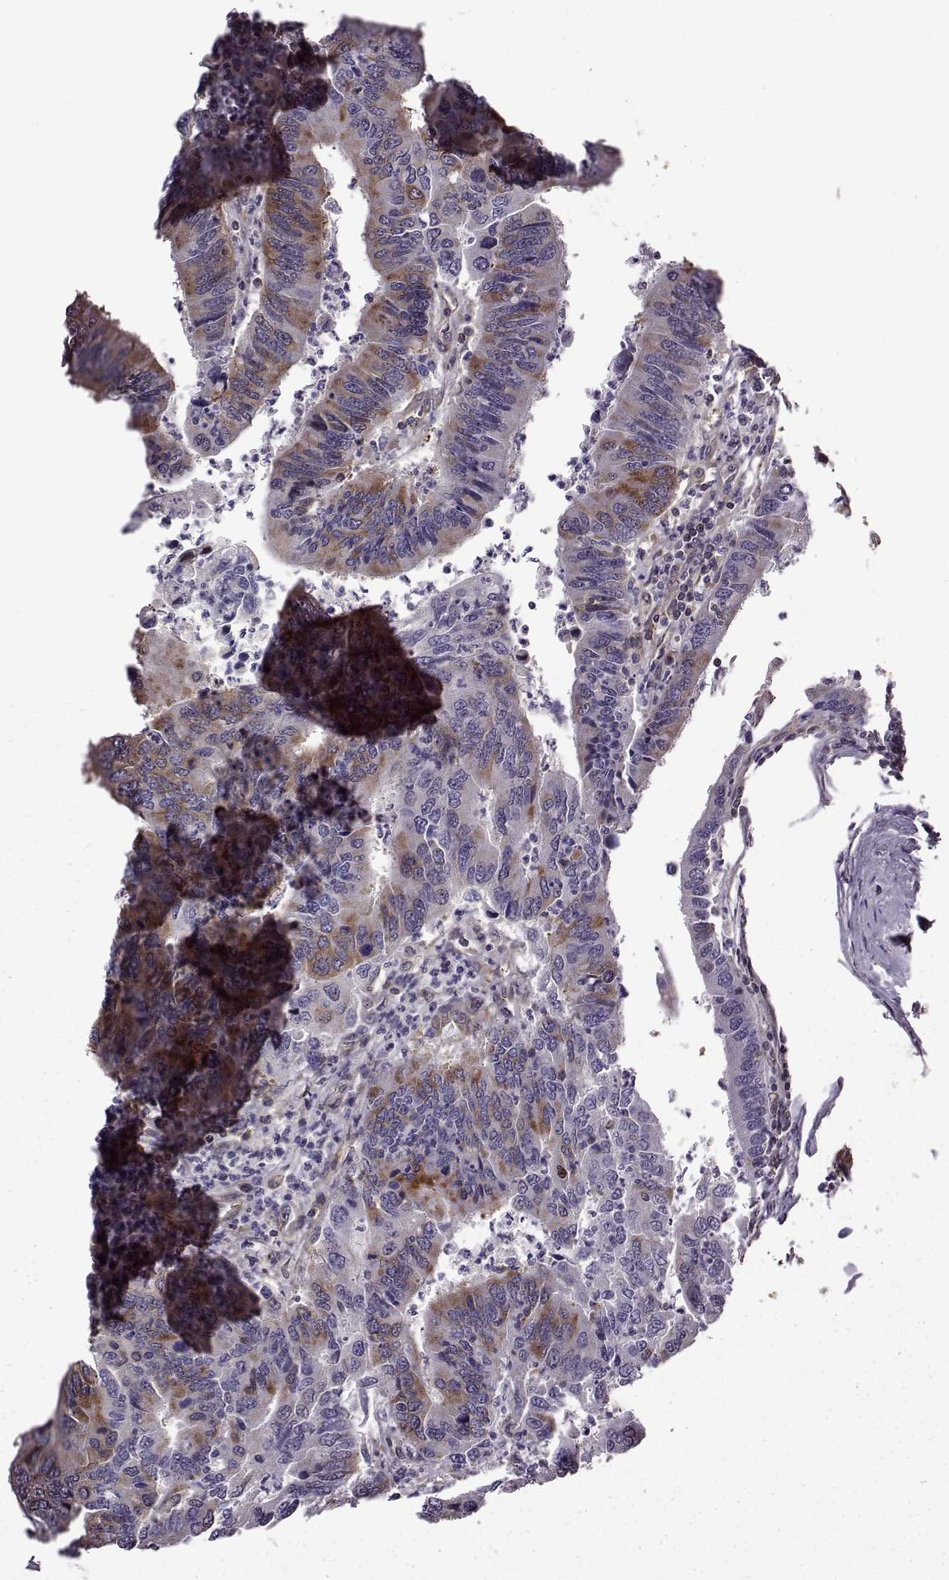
{"staining": {"intensity": "strong", "quantity": "25%-75%", "location": "cytoplasmic/membranous"}, "tissue": "colorectal cancer", "cell_type": "Tumor cells", "image_type": "cancer", "snomed": [{"axis": "morphology", "description": "Adenocarcinoma, NOS"}, {"axis": "topography", "description": "Colon"}], "caption": "An immunohistochemistry micrograph of tumor tissue is shown. Protein staining in brown shows strong cytoplasmic/membranous positivity in colorectal cancer within tumor cells.", "gene": "URI1", "patient": {"sex": "female", "age": 67}}